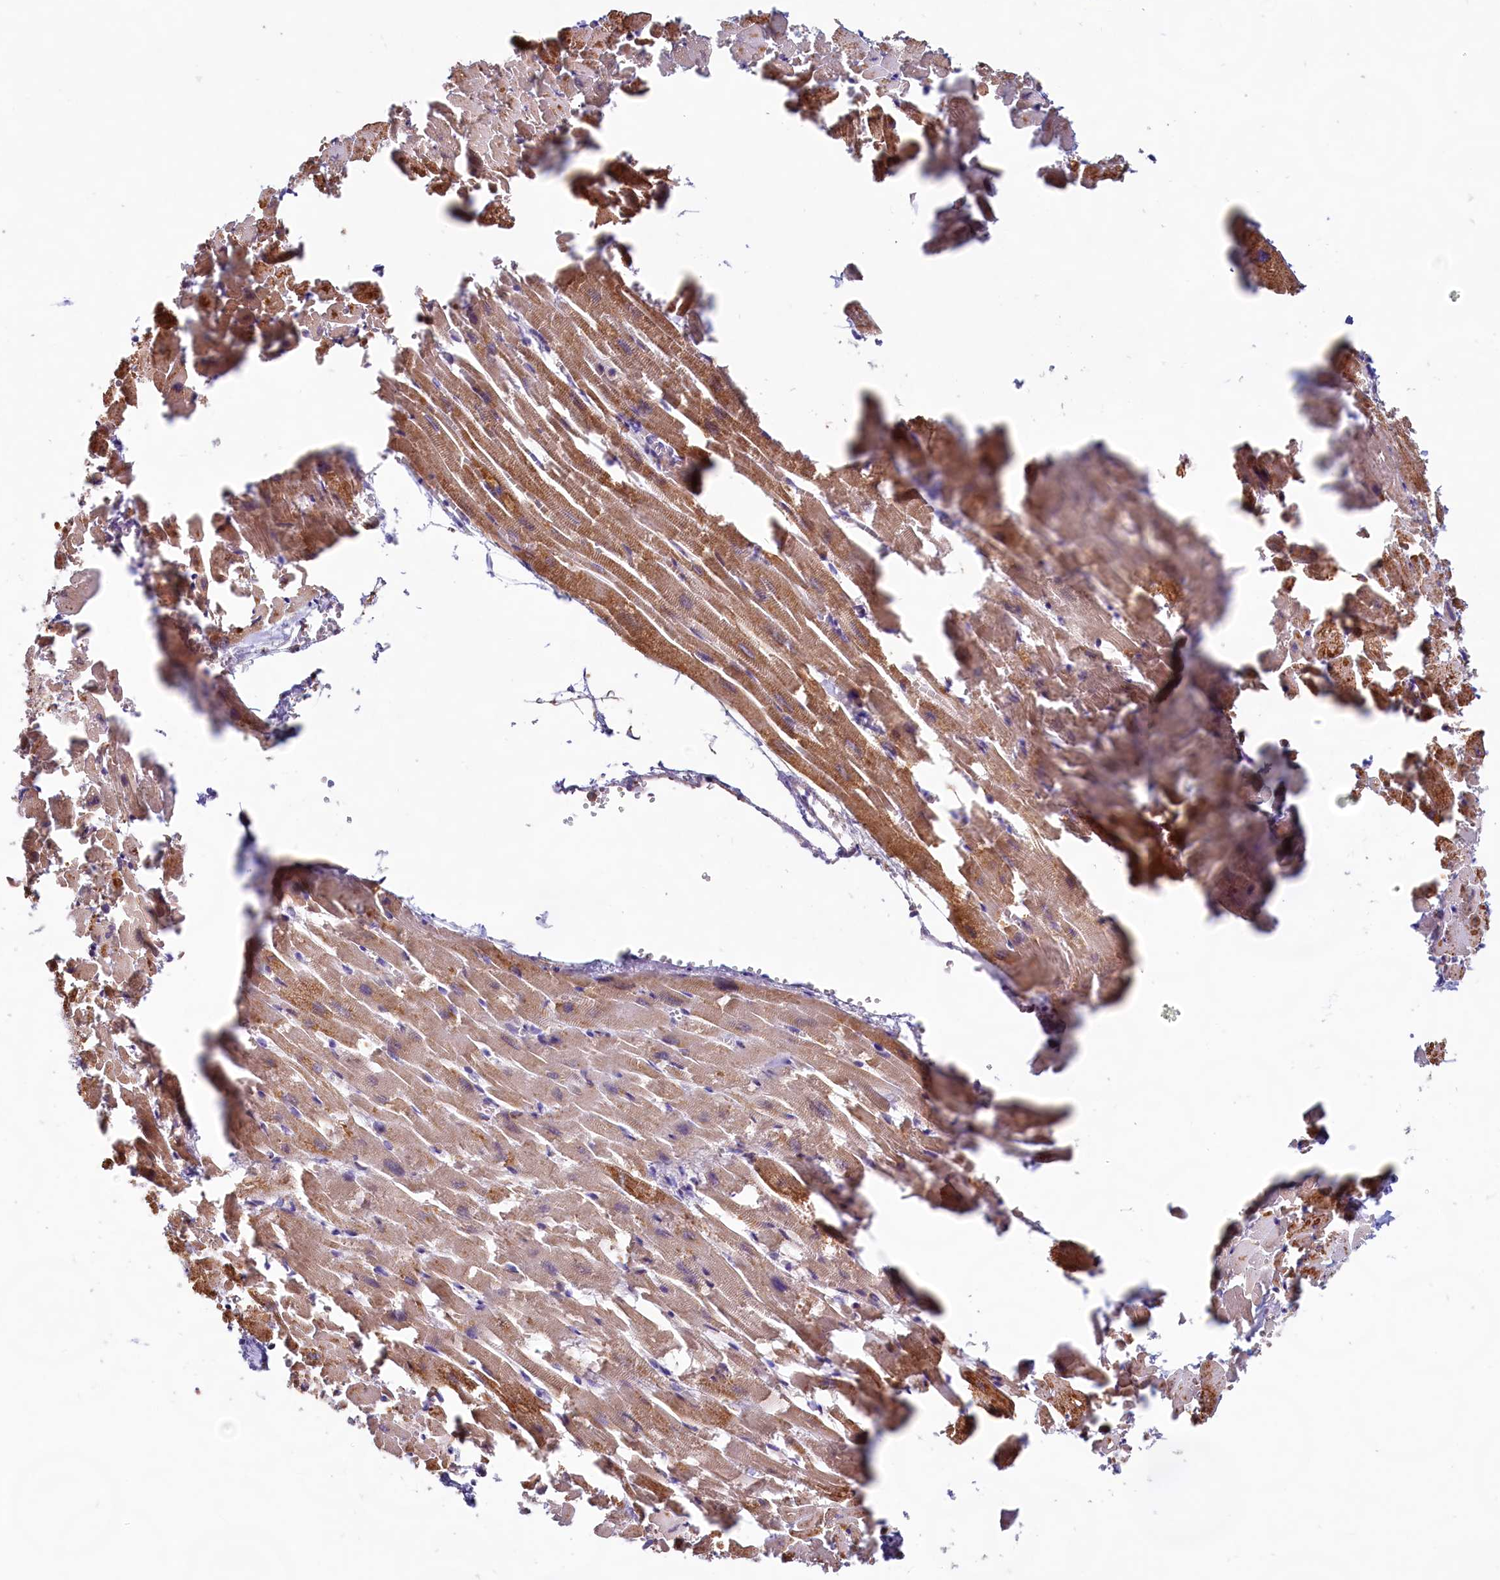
{"staining": {"intensity": "strong", "quantity": ">75%", "location": "cytoplasmic/membranous"}, "tissue": "heart muscle", "cell_type": "Cardiomyocytes", "image_type": "normal", "snomed": [{"axis": "morphology", "description": "Normal tissue, NOS"}, {"axis": "topography", "description": "Heart"}], "caption": "Cardiomyocytes reveal strong cytoplasmic/membranous positivity in about >75% of cells in normal heart muscle.", "gene": "C1D", "patient": {"sex": "female", "age": 64}}